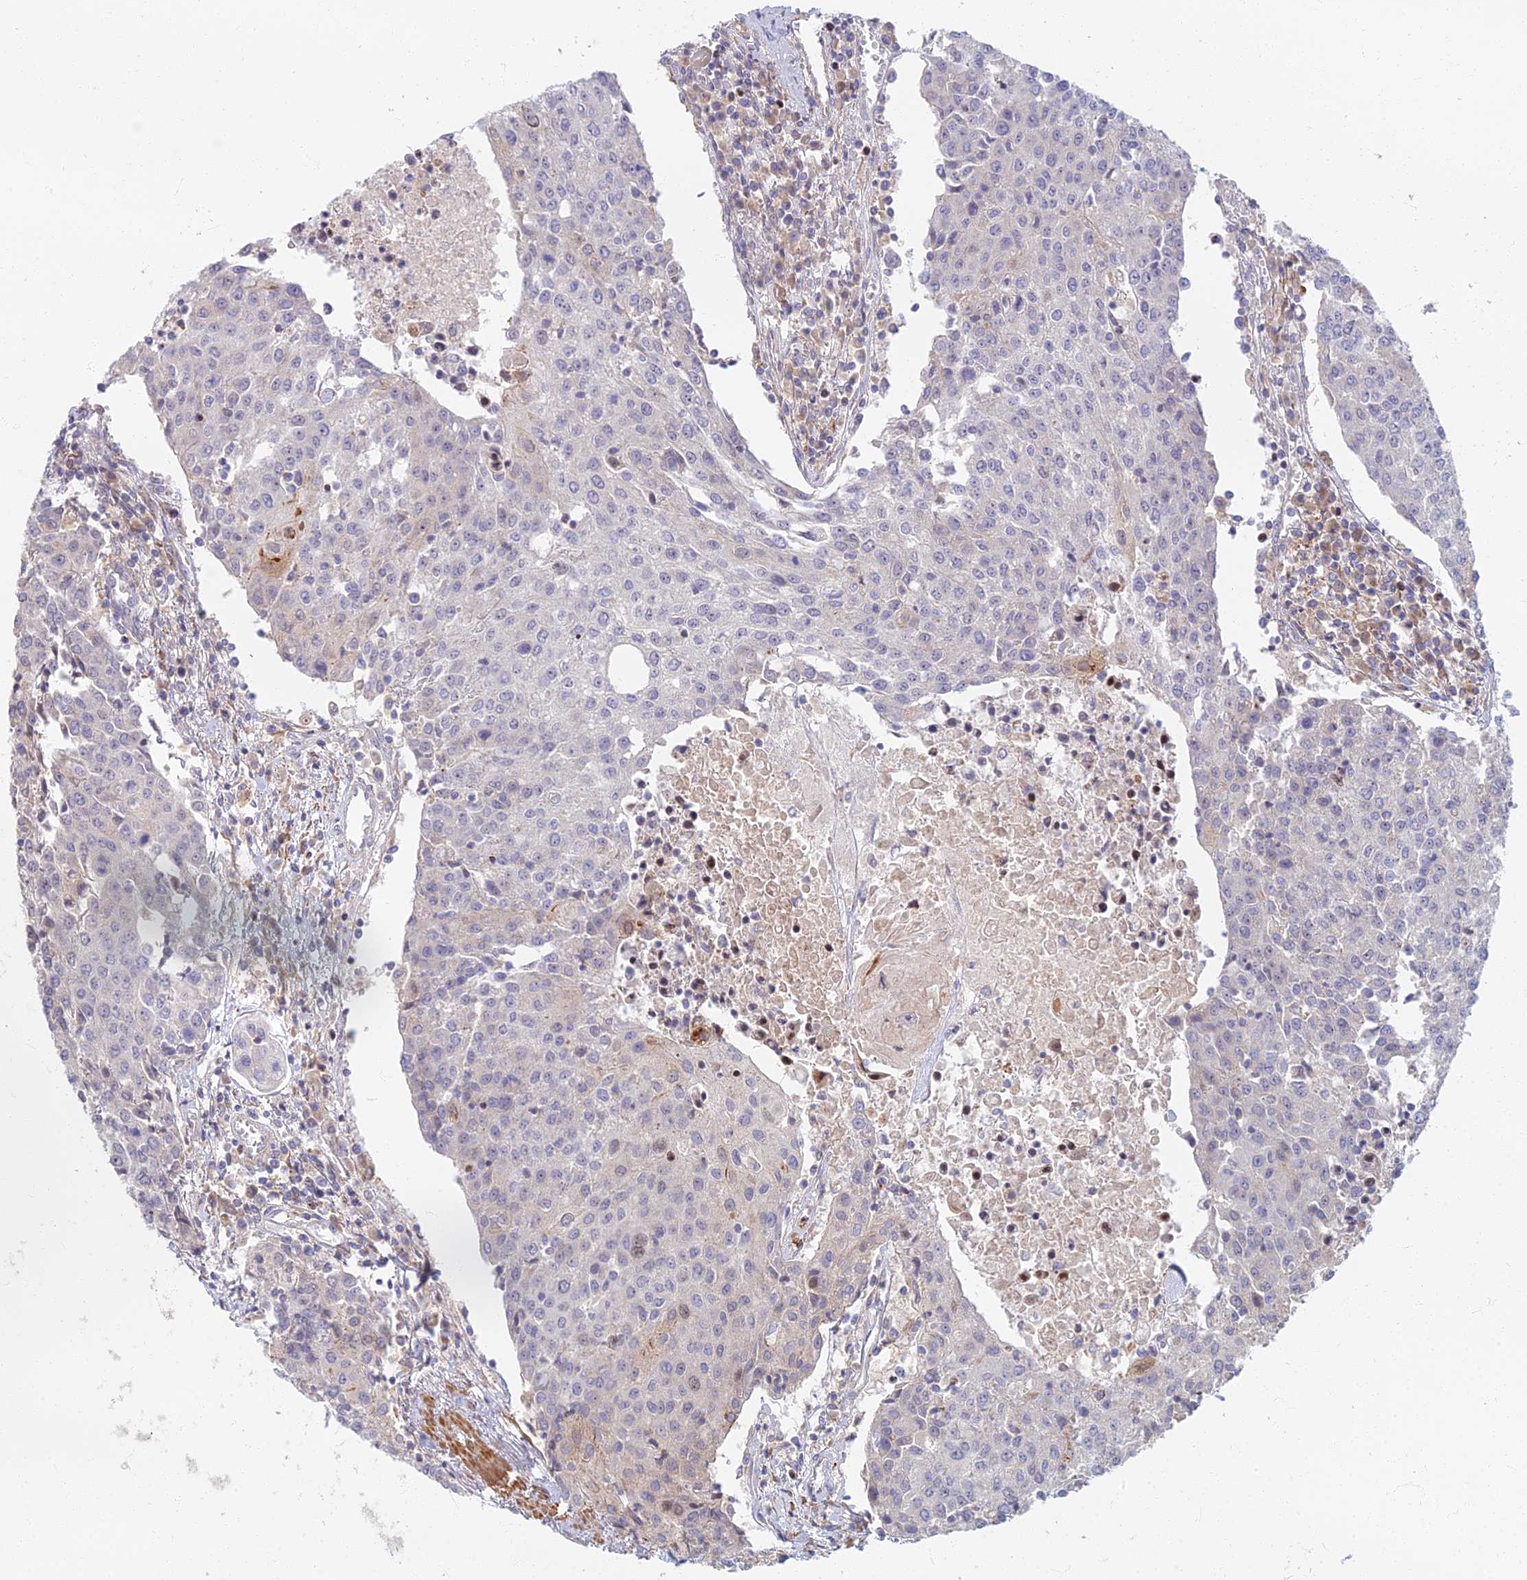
{"staining": {"intensity": "negative", "quantity": "none", "location": "none"}, "tissue": "urothelial cancer", "cell_type": "Tumor cells", "image_type": "cancer", "snomed": [{"axis": "morphology", "description": "Urothelial carcinoma, High grade"}, {"axis": "topography", "description": "Urinary bladder"}], "caption": "Protein analysis of urothelial cancer demonstrates no significant expression in tumor cells.", "gene": "C15orf40", "patient": {"sex": "female", "age": 85}}